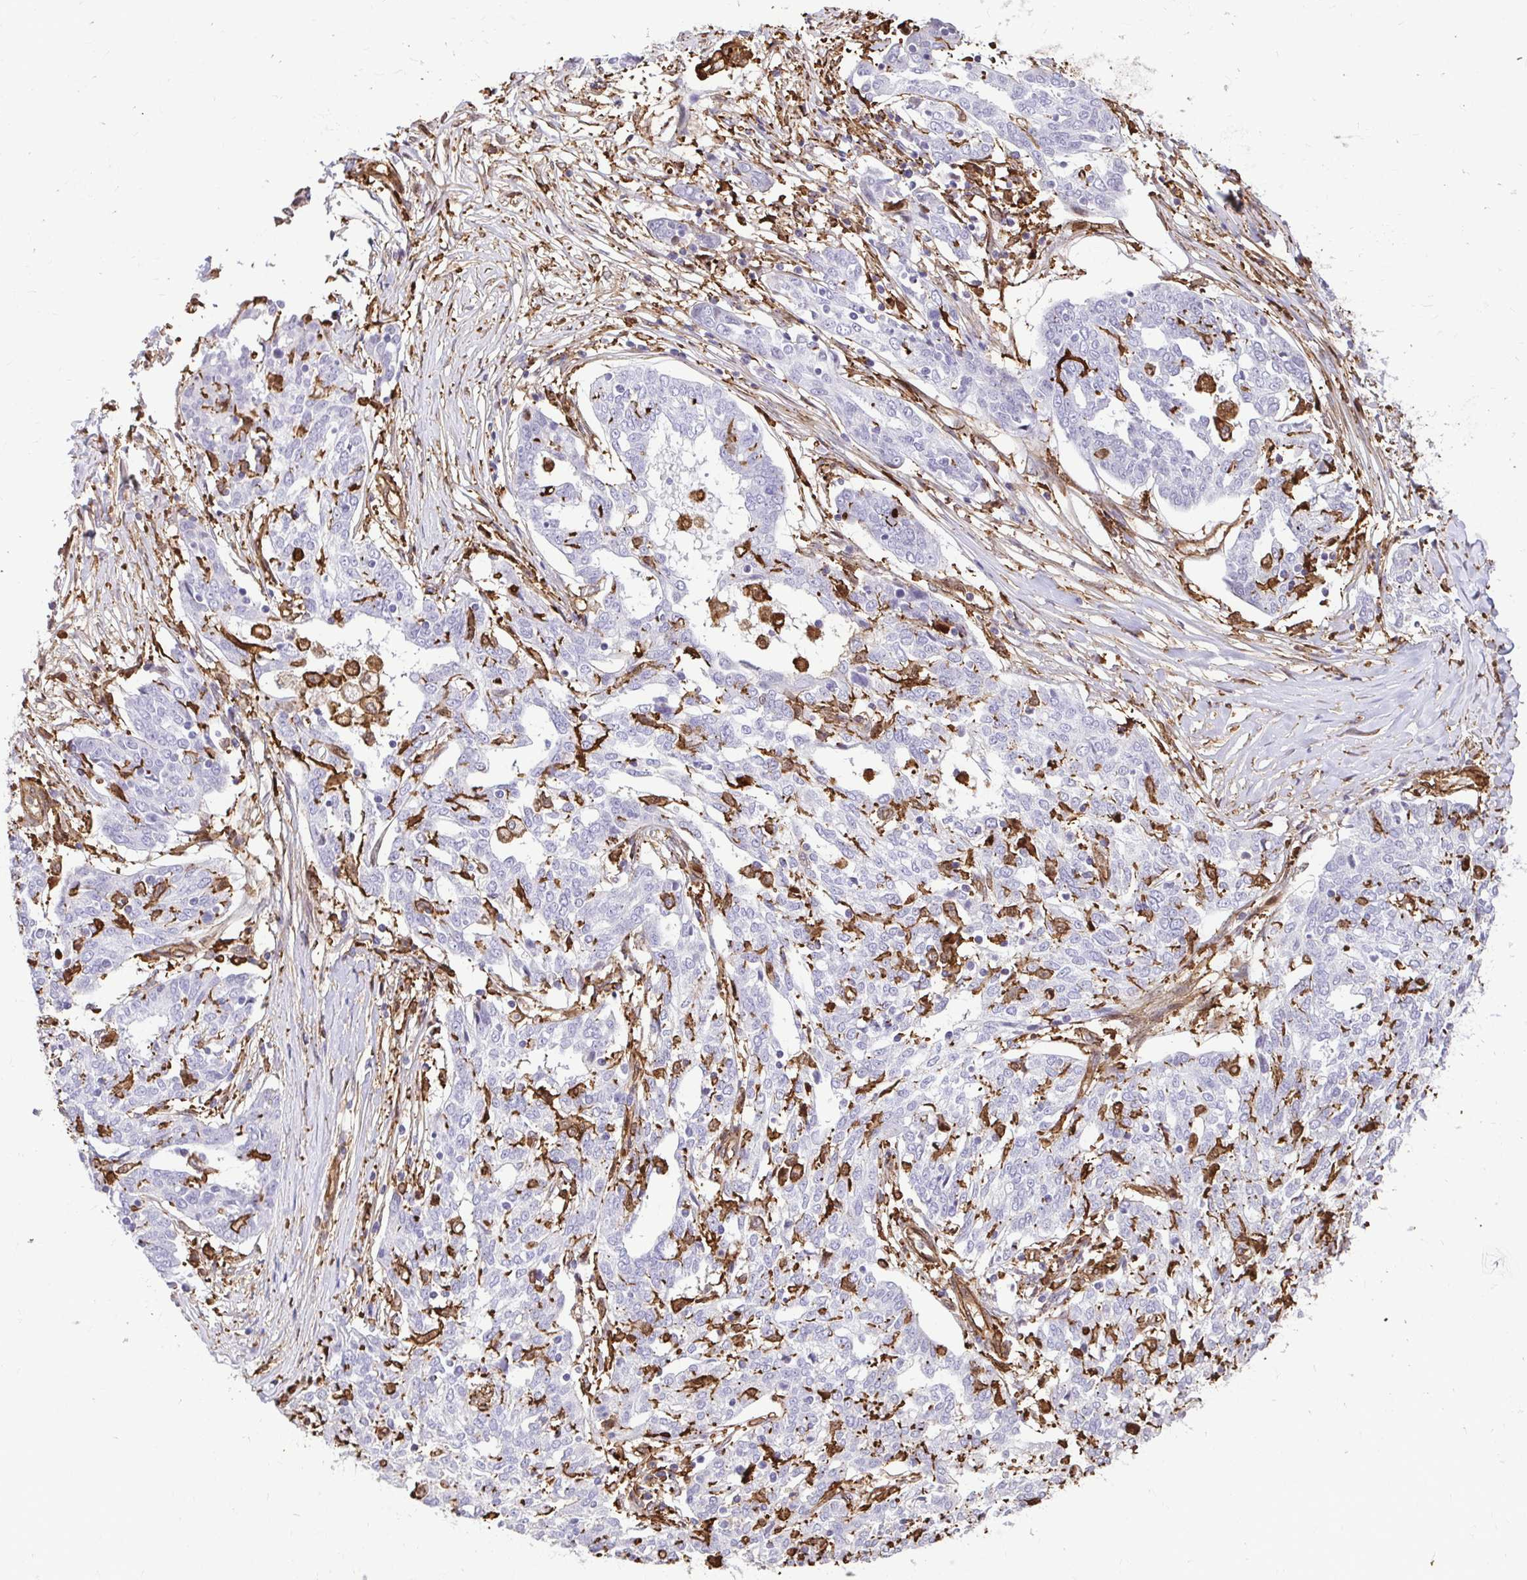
{"staining": {"intensity": "negative", "quantity": "none", "location": "none"}, "tissue": "ovarian cancer", "cell_type": "Tumor cells", "image_type": "cancer", "snomed": [{"axis": "morphology", "description": "Cystadenocarcinoma, serous, NOS"}, {"axis": "topography", "description": "Ovary"}], "caption": "Immunohistochemistry (IHC) image of neoplastic tissue: human ovarian cancer stained with DAB exhibits no significant protein positivity in tumor cells.", "gene": "GSN", "patient": {"sex": "female", "age": 67}}